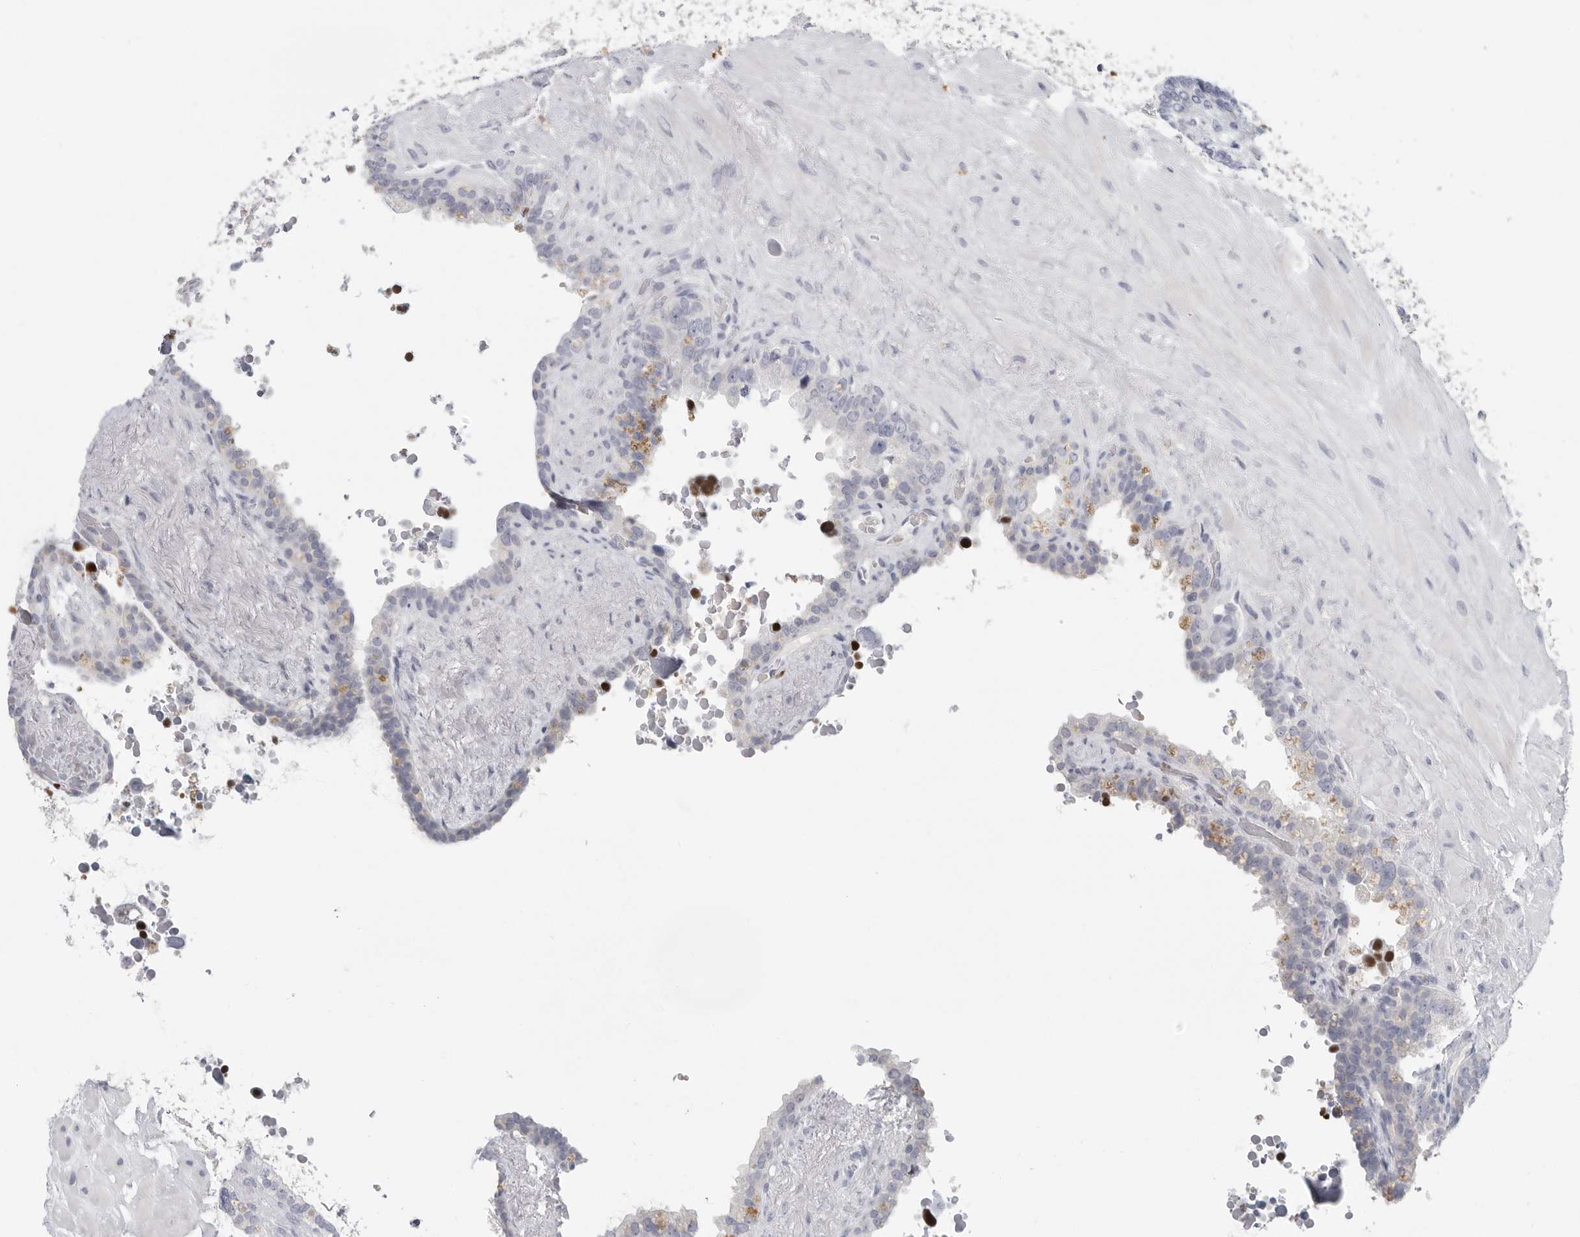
{"staining": {"intensity": "negative", "quantity": "none", "location": "none"}, "tissue": "seminal vesicle", "cell_type": "Glandular cells", "image_type": "normal", "snomed": [{"axis": "morphology", "description": "Normal tissue, NOS"}, {"axis": "topography", "description": "Seminal veicle"}], "caption": "Human seminal vesicle stained for a protein using IHC shows no positivity in glandular cells.", "gene": "DNAJC11", "patient": {"sex": "male", "age": 80}}